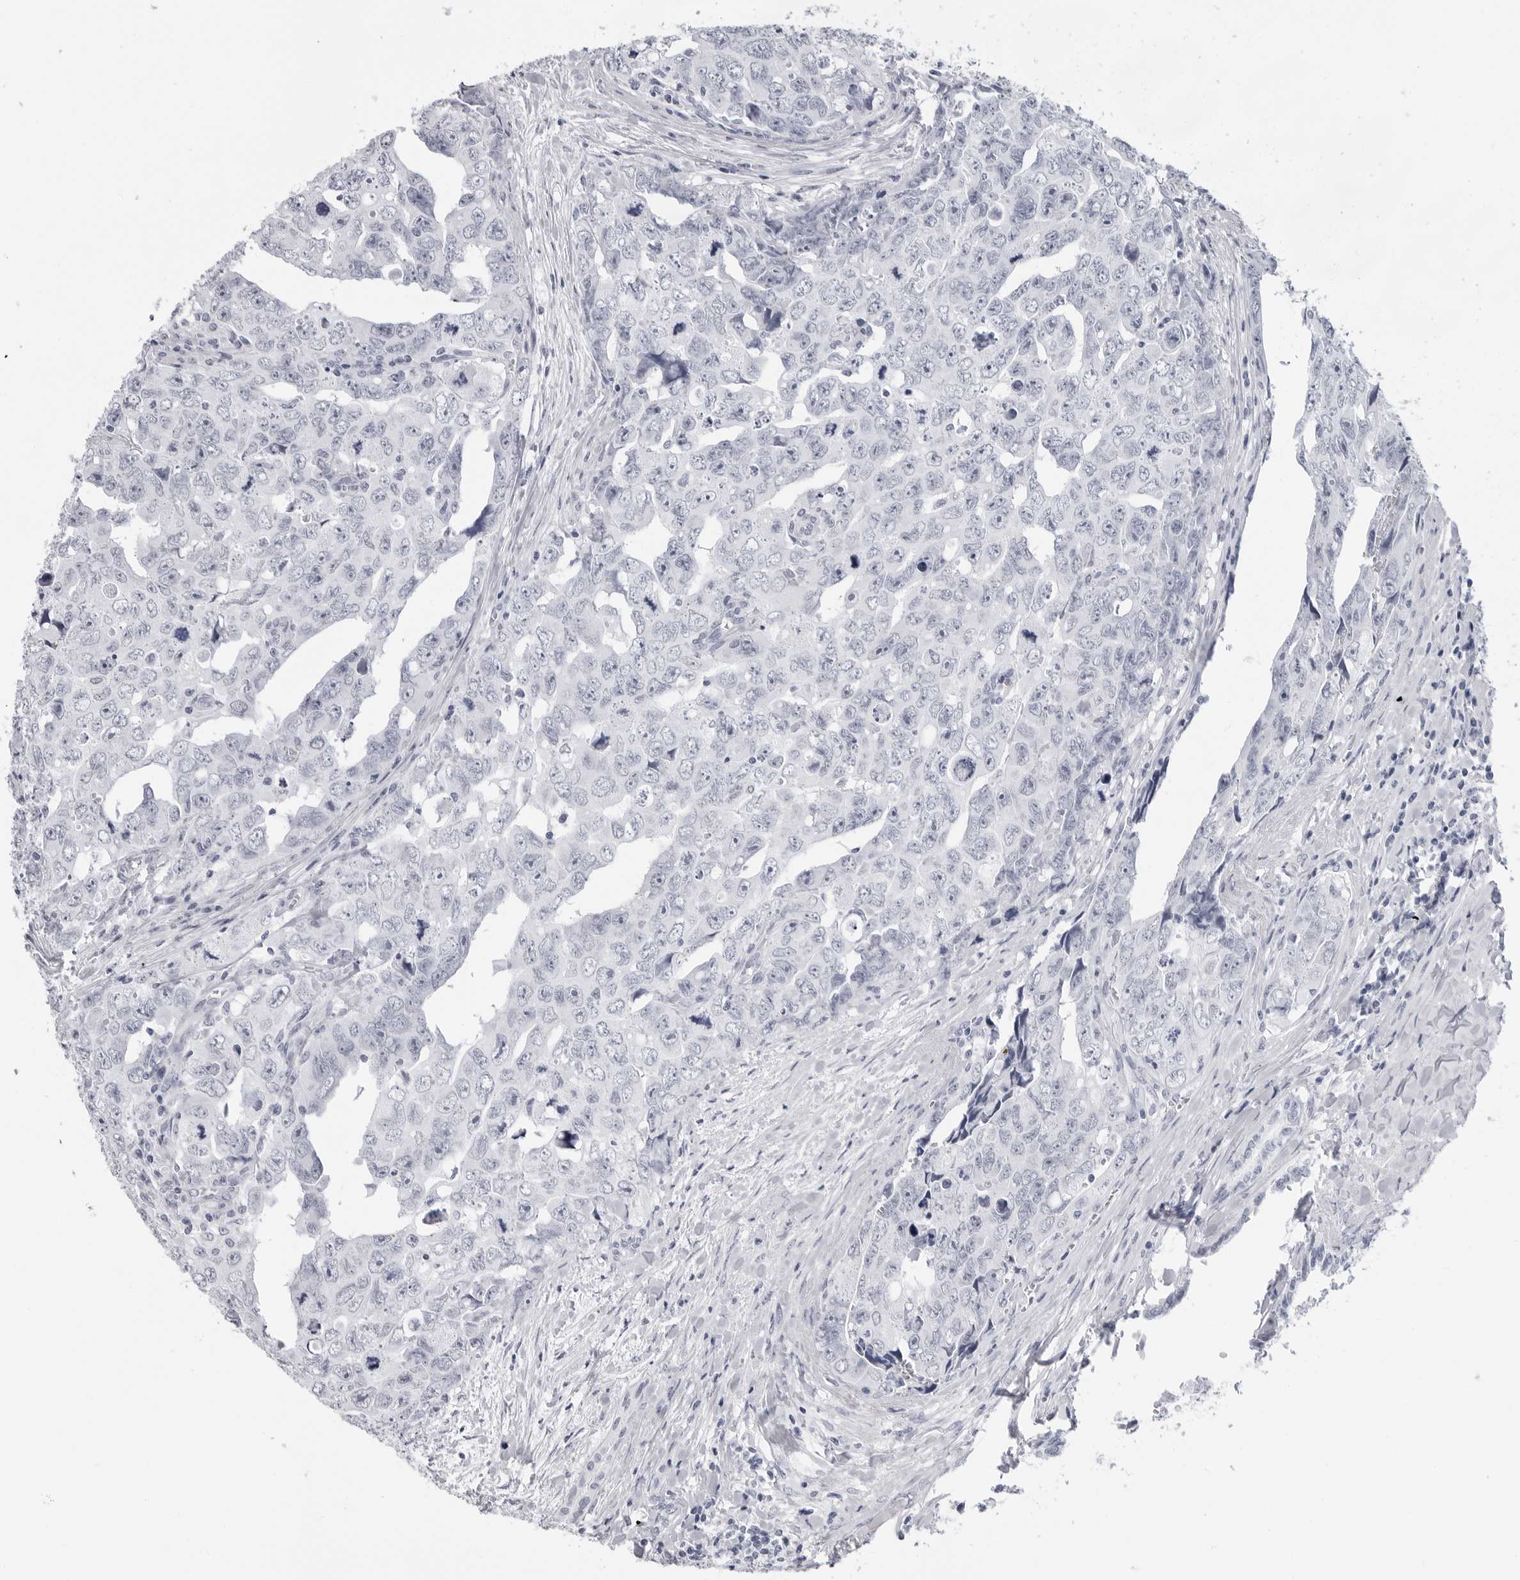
{"staining": {"intensity": "negative", "quantity": "none", "location": "none"}, "tissue": "testis cancer", "cell_type": "Tumor cells", "image_type": "cancer", "snomed": [{"axis": "morphology", "description": "Carcinoma, Embryonal, NOS"}, {"axis": "topography", "description": "Testis"}], "caption": "An image of testis cancer stained for a protein exhibits no brown staining in tumor cells. Nuclei are stained in blue.", "gene": "PGA3", "patient": {"sex": "male", "age": 28}}